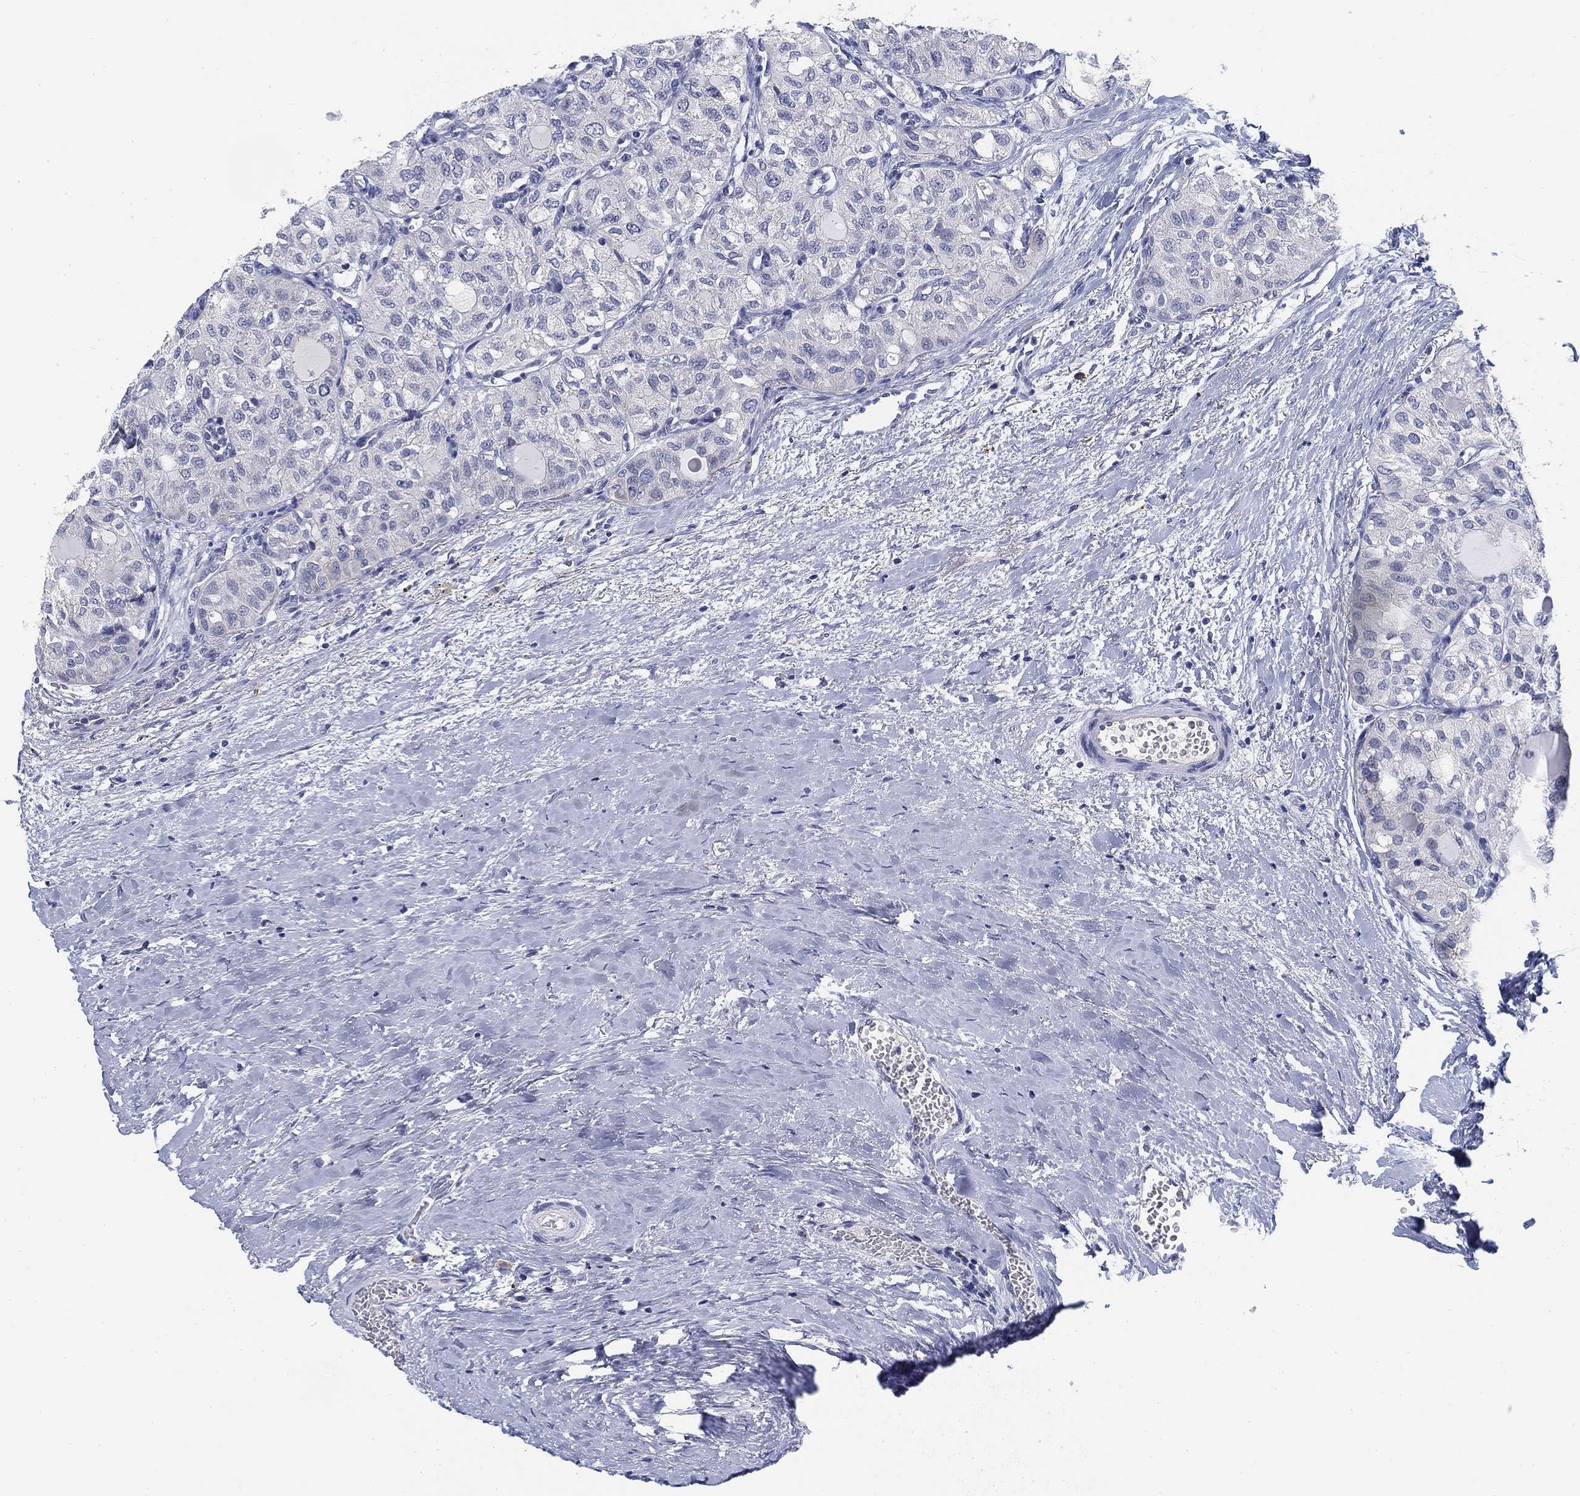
{"staining": {"intensity": "negative", "quantity": "none", "location": "none"}, "tissue": "thyroid cancer", "cell_type": "Tumor cells", "image_type": "cancer", "snomed": [{"axis": "morphology", "description": "Follicular adenoma carcinoma, NOS"}, {"axis": "topography", "description": "Thyroid gland"}], "caption": "An immunohistochemistry (IHC) photomicrograph of follicular adenoma carcinoma (thyroid) is shown. There is no staining in tumor cells of follicular adenoma carcinoma (thyroid). (Brightfield microscopy of DAB (3,3'-diaminobenzidine) immunohistochemistry (IHC) at high magnification).", "gene": "SLC2A5", "patient": {"sex": "male", "age": 75}}